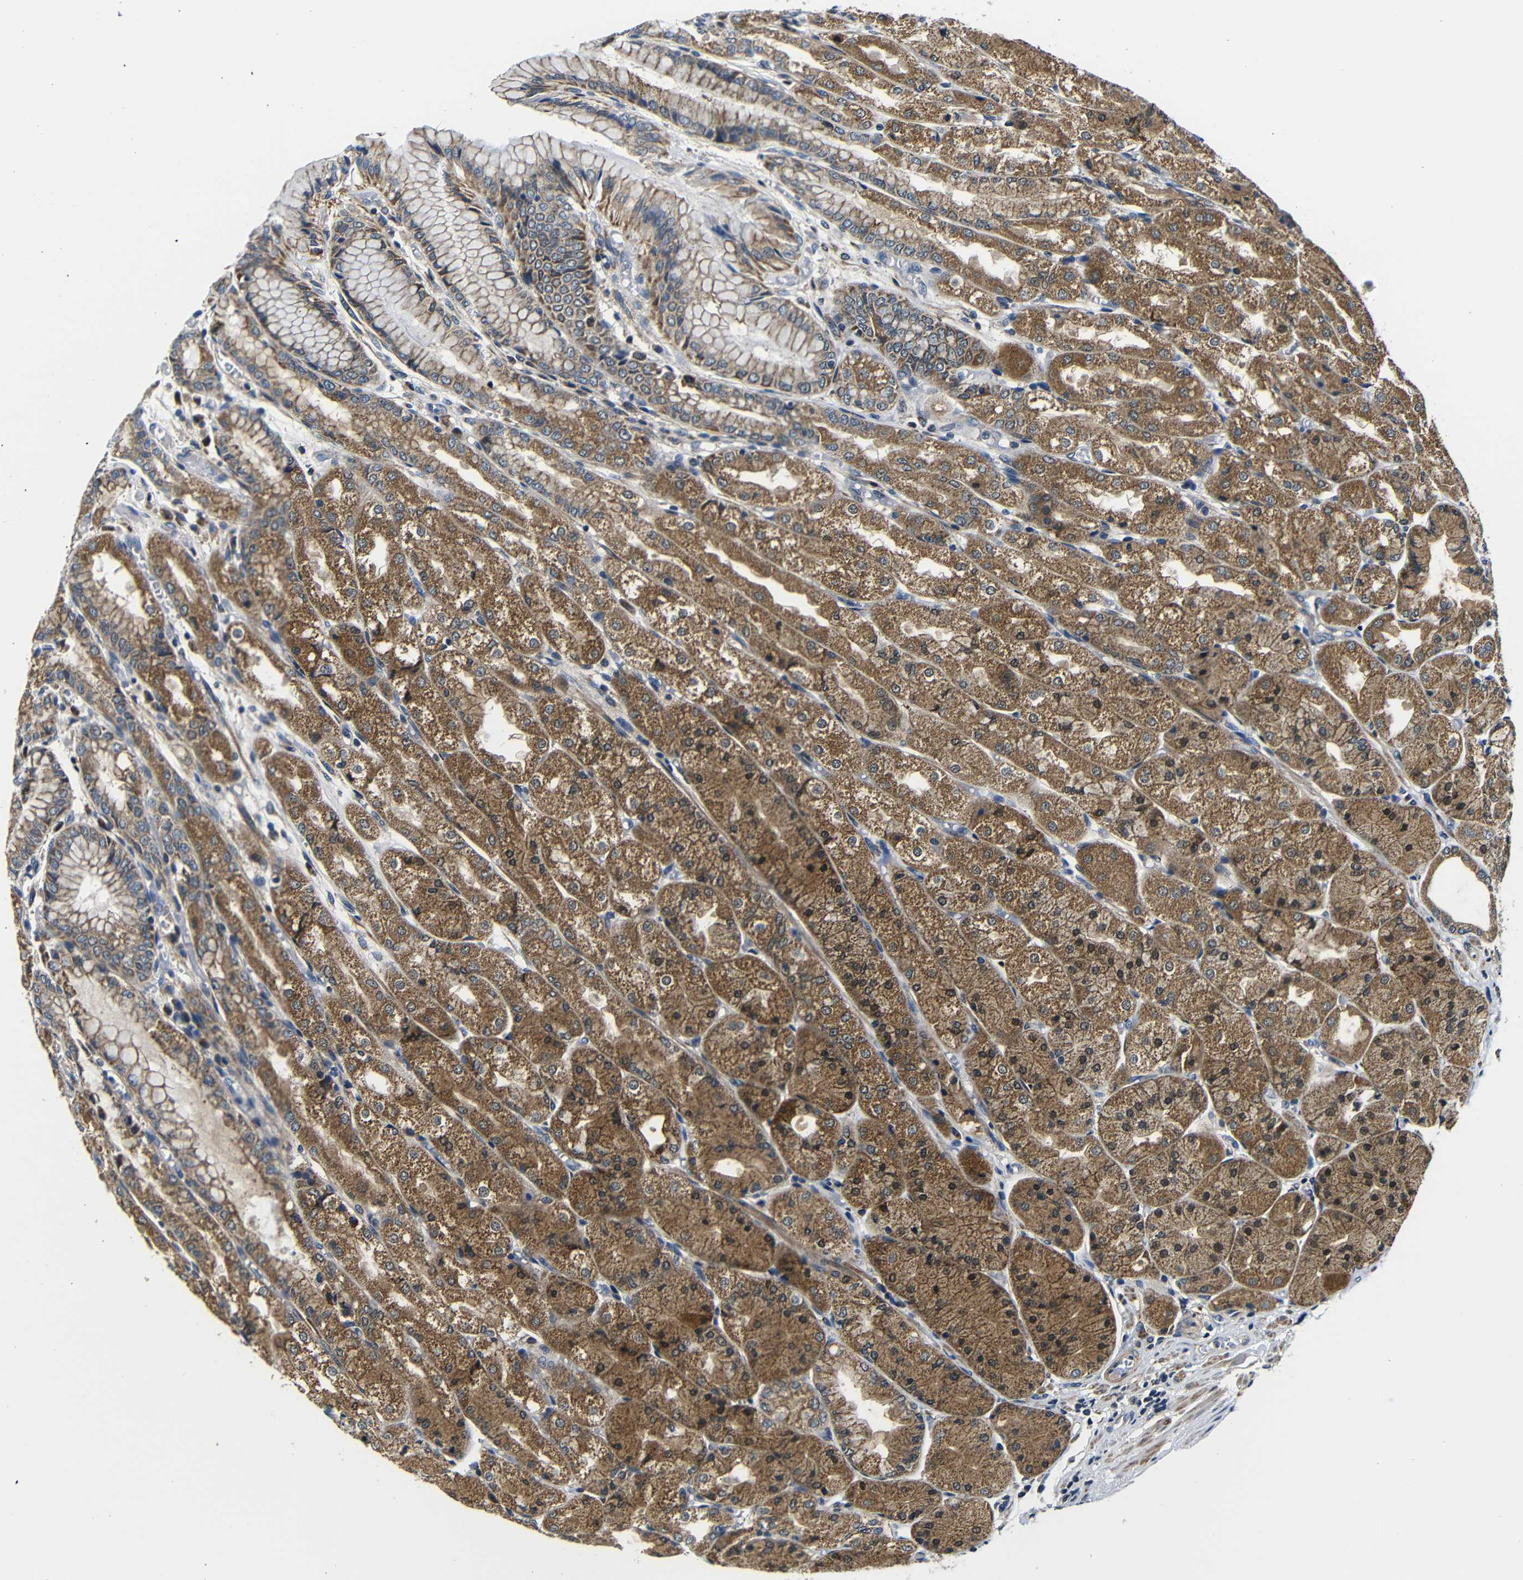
{"staining": {"intensity": "moderate", "quantity": ">75%", "location": "cytoplasmic/membranous"}, "tissue": "stomach", "cell_type": "Glandular cells", "image_type": "normal", "snomed": [{"axis": "morphology", "description": "Normal tissue, NOS"}, {"axis": "topography", "description": "Stomach, upper"}], "caption": "DAB immunohistochemical staining of unremarkable human stomach shows moderate cytoplasmic/membranous protein expression in approximately >75% of glandular cells.", "gene": "FKBP14", "patient": {"sex": "male", "age": 72}}